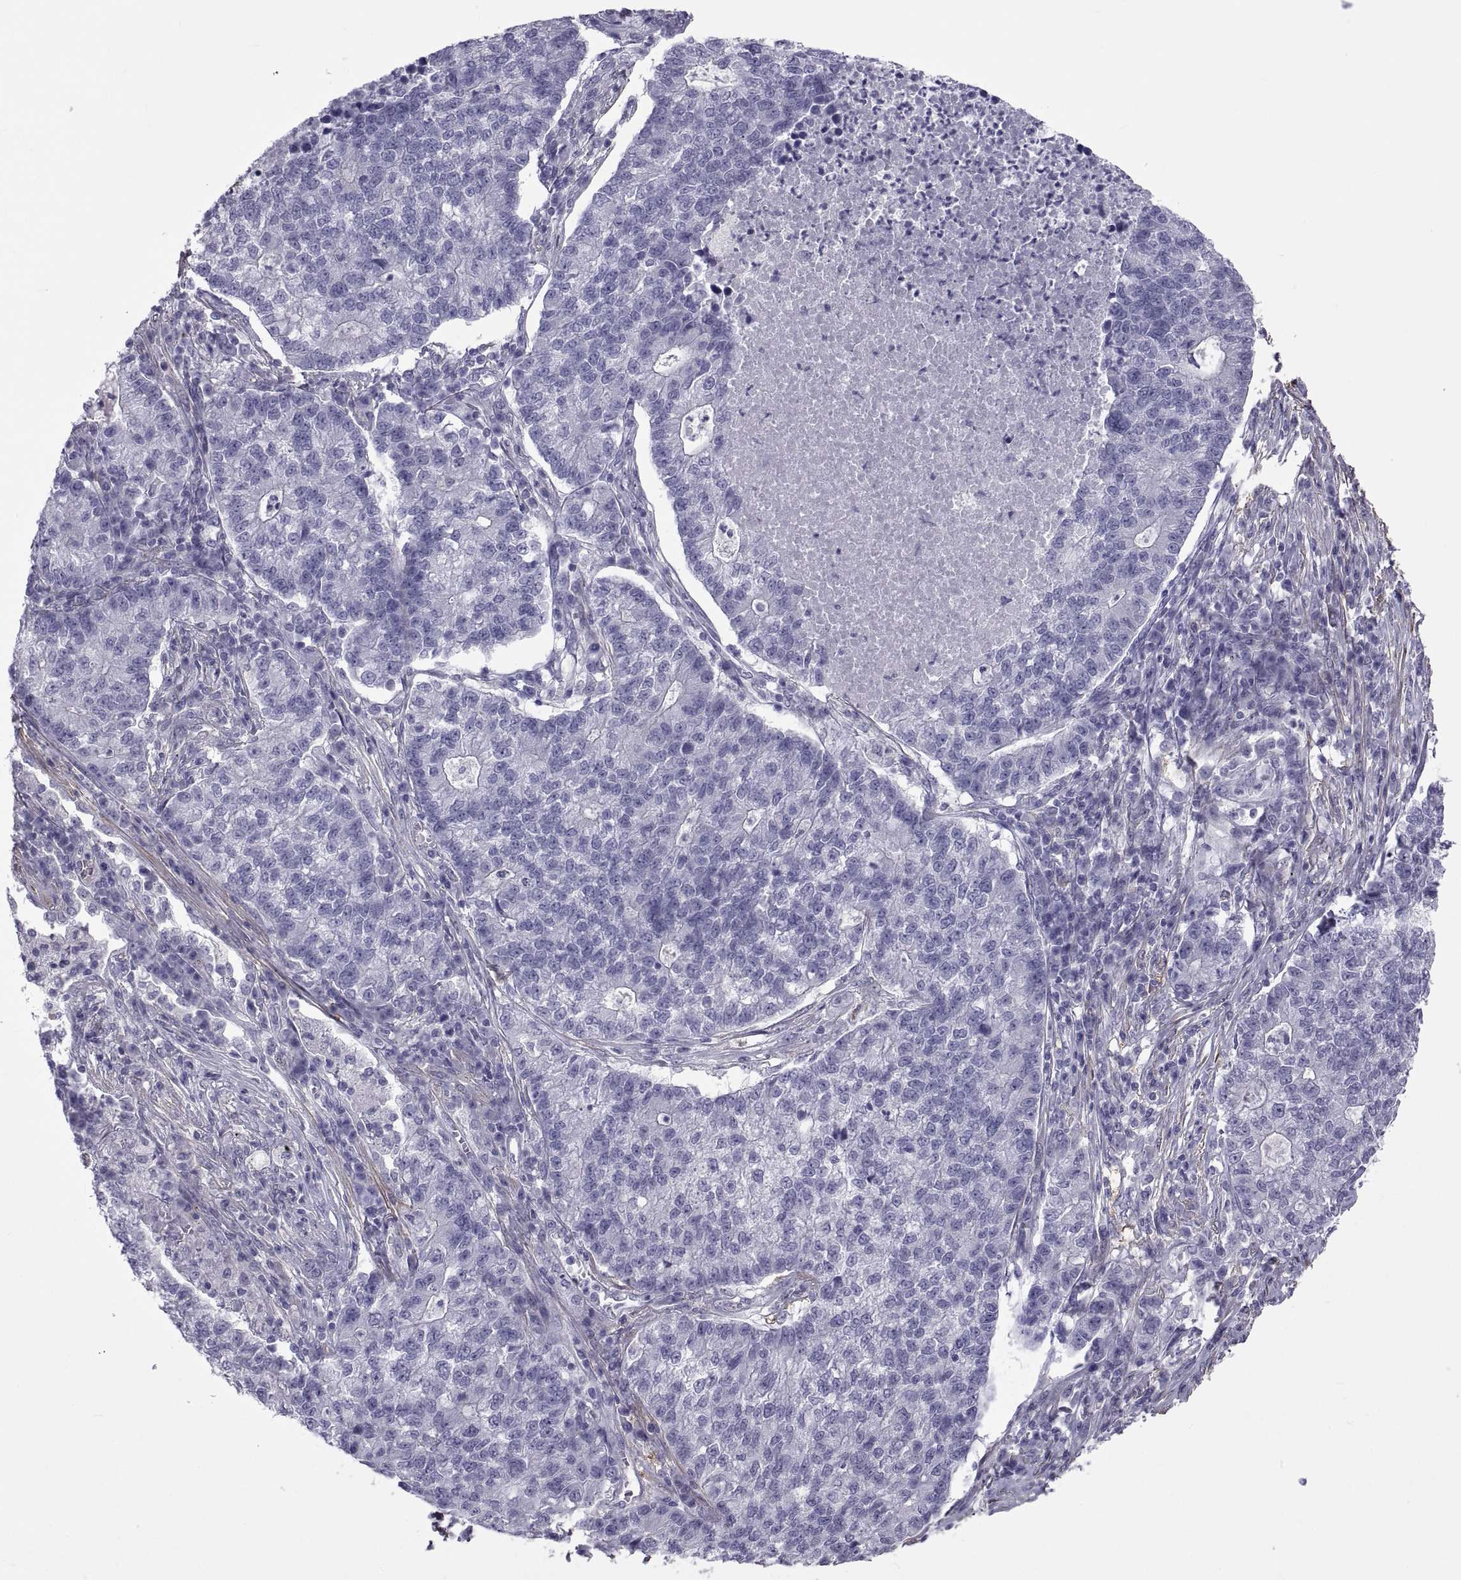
{"staining": {"intensity": "negative", "quantity": "none", "location": "none"}, "tissue": "lung cancer", "cell_type": "Tumor cells", "image_type": "cancer", "snomed": [{"axis": "morphology", "description": "Adenocarcinoma, NOS"}, {"axis": "topography", "description": "Lung"}], "caption": "Immunohistochemical staining of human lung adenocarcinoma reveals no significant positivity in tumor cells.", "gene": "MAGEB1", "patient": {"sex": "male", "age": 57}}